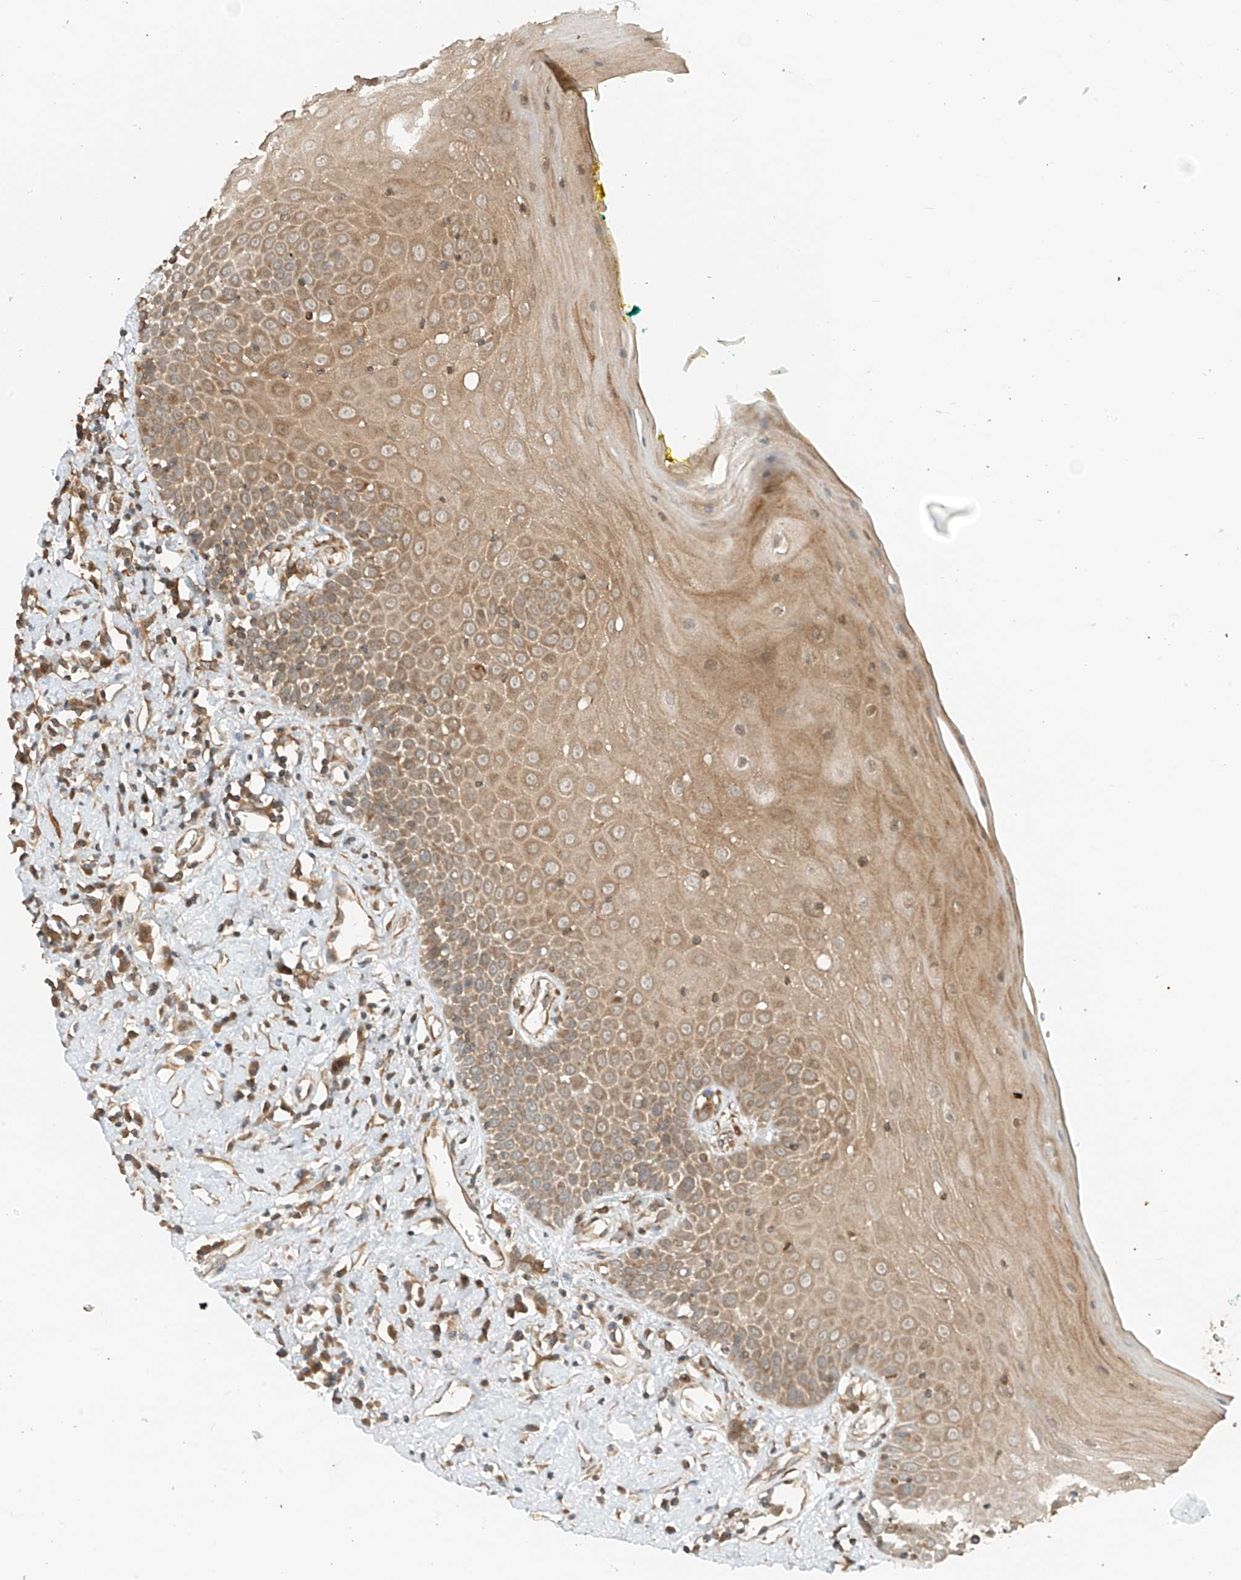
{"staining": {"intensity": "moderate", "quantity": ">75%", "location": "cytoplasmic/membranous"}, "tissue": "oral mucosa", "cell_type": "Squamous epithelial cells", "image_type": "normal", "snomed": [{"axis": "morphology", "description": "Normal tissue, NOS"}, {"axis": "morphology", "description": "Squamous cell carcinoma, NOS"}, {"axis": "topography", "description": "Oral tissue"}, {"axis": "topography", "description": "Head-Neck"}], "caption": "DAB immunohistochemical staining of unremarkable oral mucosa reveals moderate cytoplasmic/membranous protein positivity in about >75% of squamous epithelial cells.", "gene": "ANKZF1", "patient": {"sex": "female", "age": 70}}